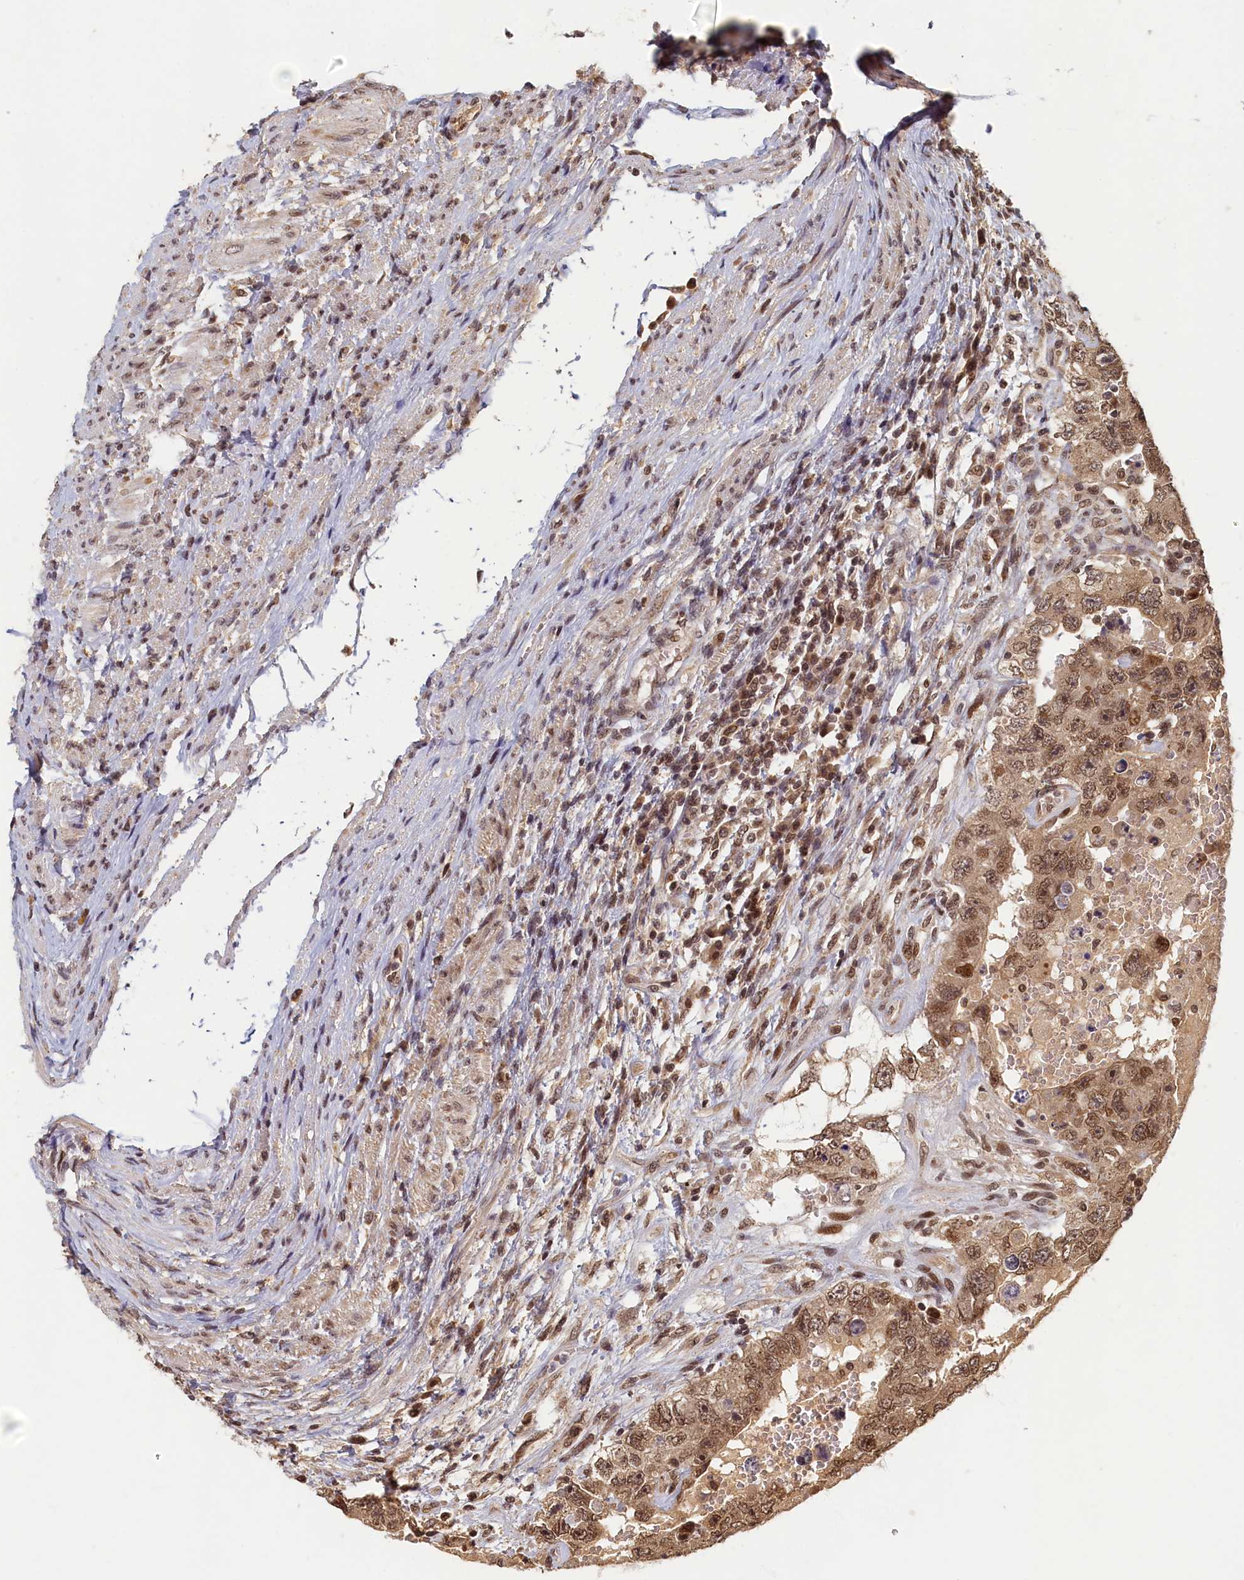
{"staining": {"intensity": "moderate", "quantity": ">75%", "location": "cytoplasmic/membranous,nuclear"}, "tissue": "testis cancer", "cell_type": "Tumor cells", "image_type": "cancer", "snomed": [{"axis": "morphology", "description": "Carcinoma, Embryonal, NOS"}, {"axis": "topography", "description": "Testis"}], "caption": "This is a histology image of immunohistochemistry staining of testis embryonal carcinoma, which shows moderate positivity in the cytoplasmic/membranous and nuclear of tumor cells.", "gene": "CKAP2L", "patient": {"sex": "male", "age": 26}}